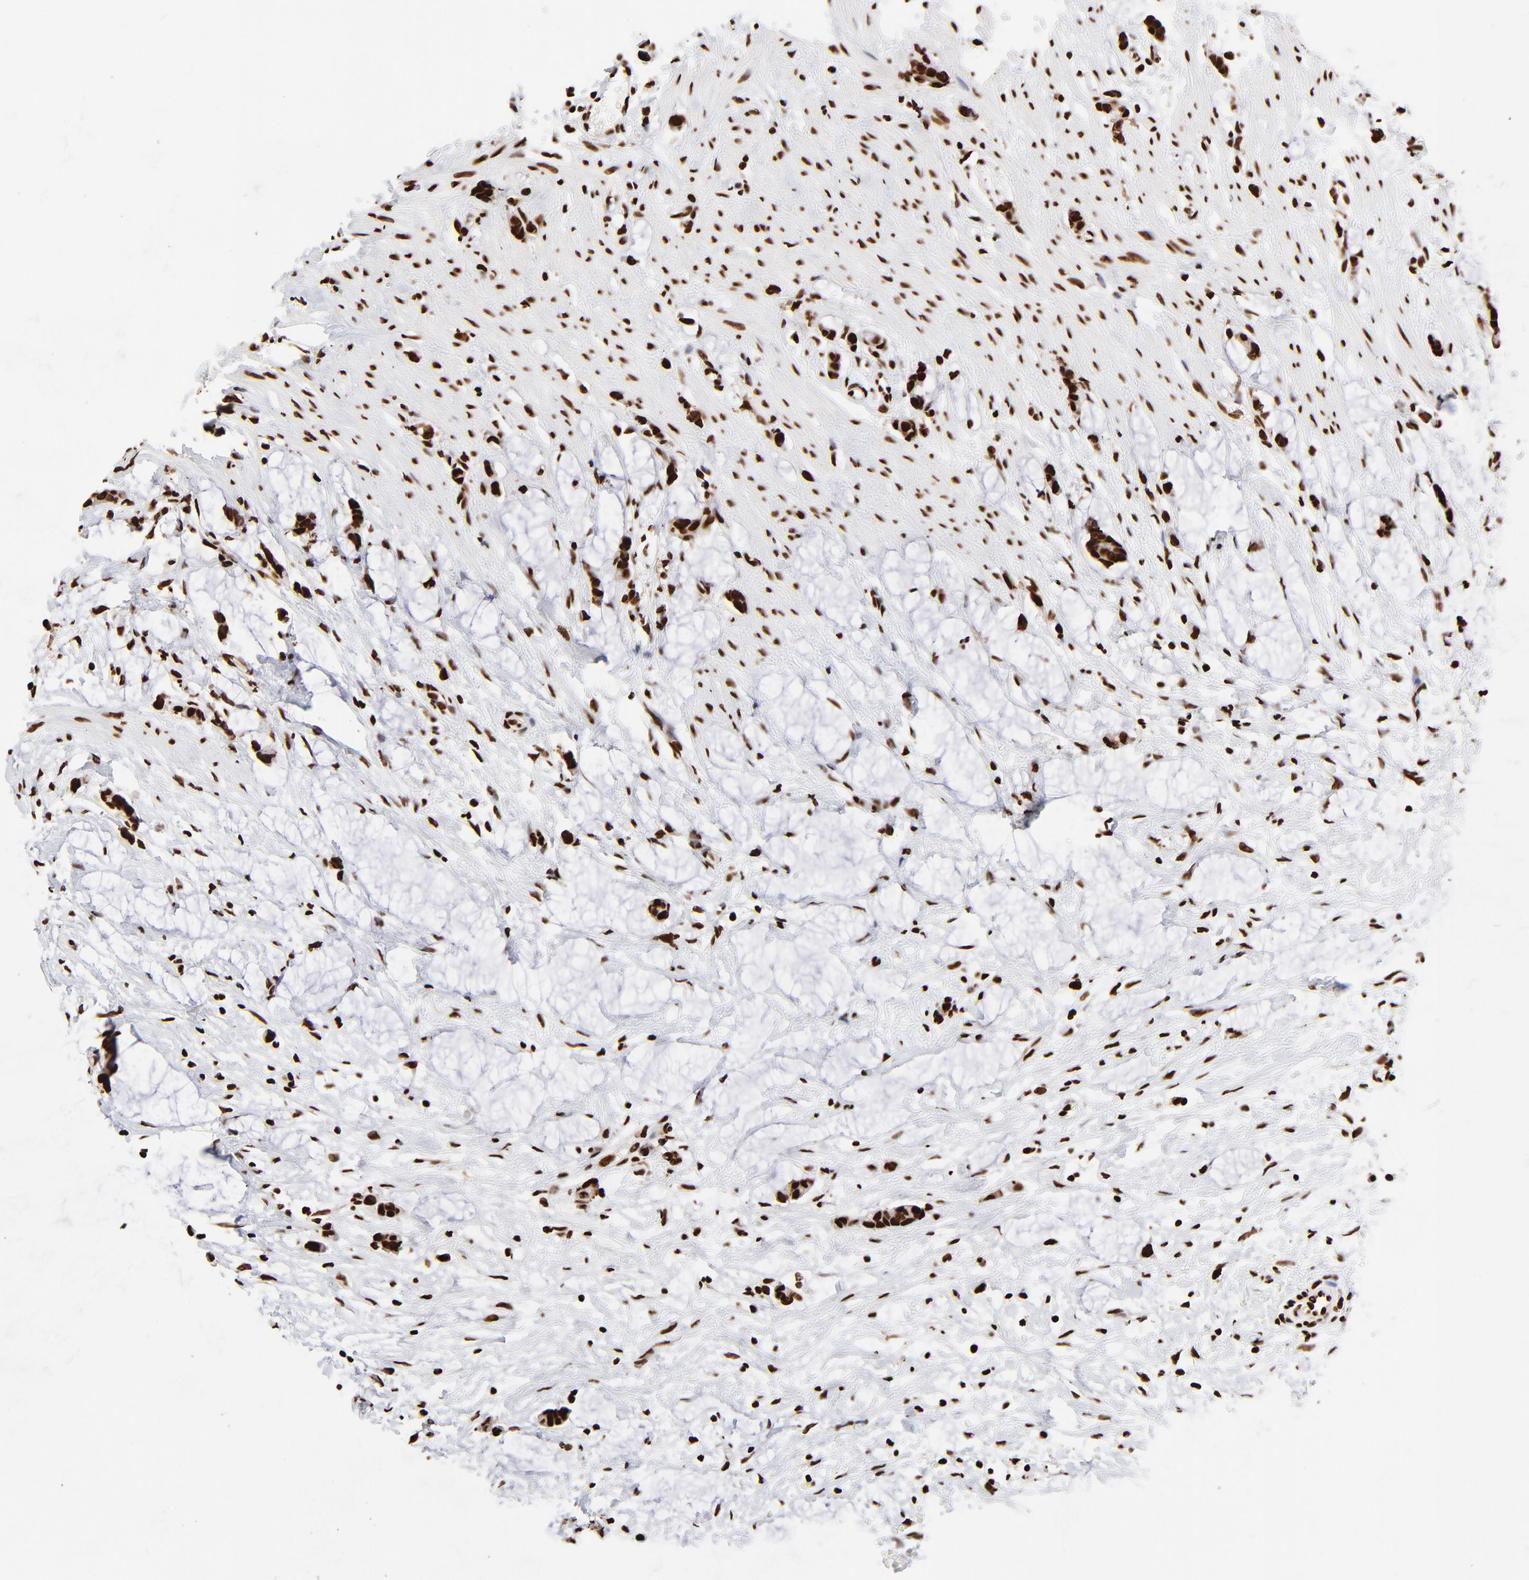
{"staining": {"intensity": "strong", "quantity": ">75%", "location": "nuclear"}, "tissue": "colorectal cancer", "cell_type": "Tumor cells", "image_type": "cancer", "snomed": [{"axis": "morphology", "description": "Adenocarcinoma, NOS"}, {"axis": "topography", "description": "Colon"}], "caption": "Adenocarcinoma (colorectal) stained with immunohistochemistry shows strong nuclear staining in about >75% of tumor cells.", "gene": "ZNF544", "patient": {"sex": "male", "age": 14}}